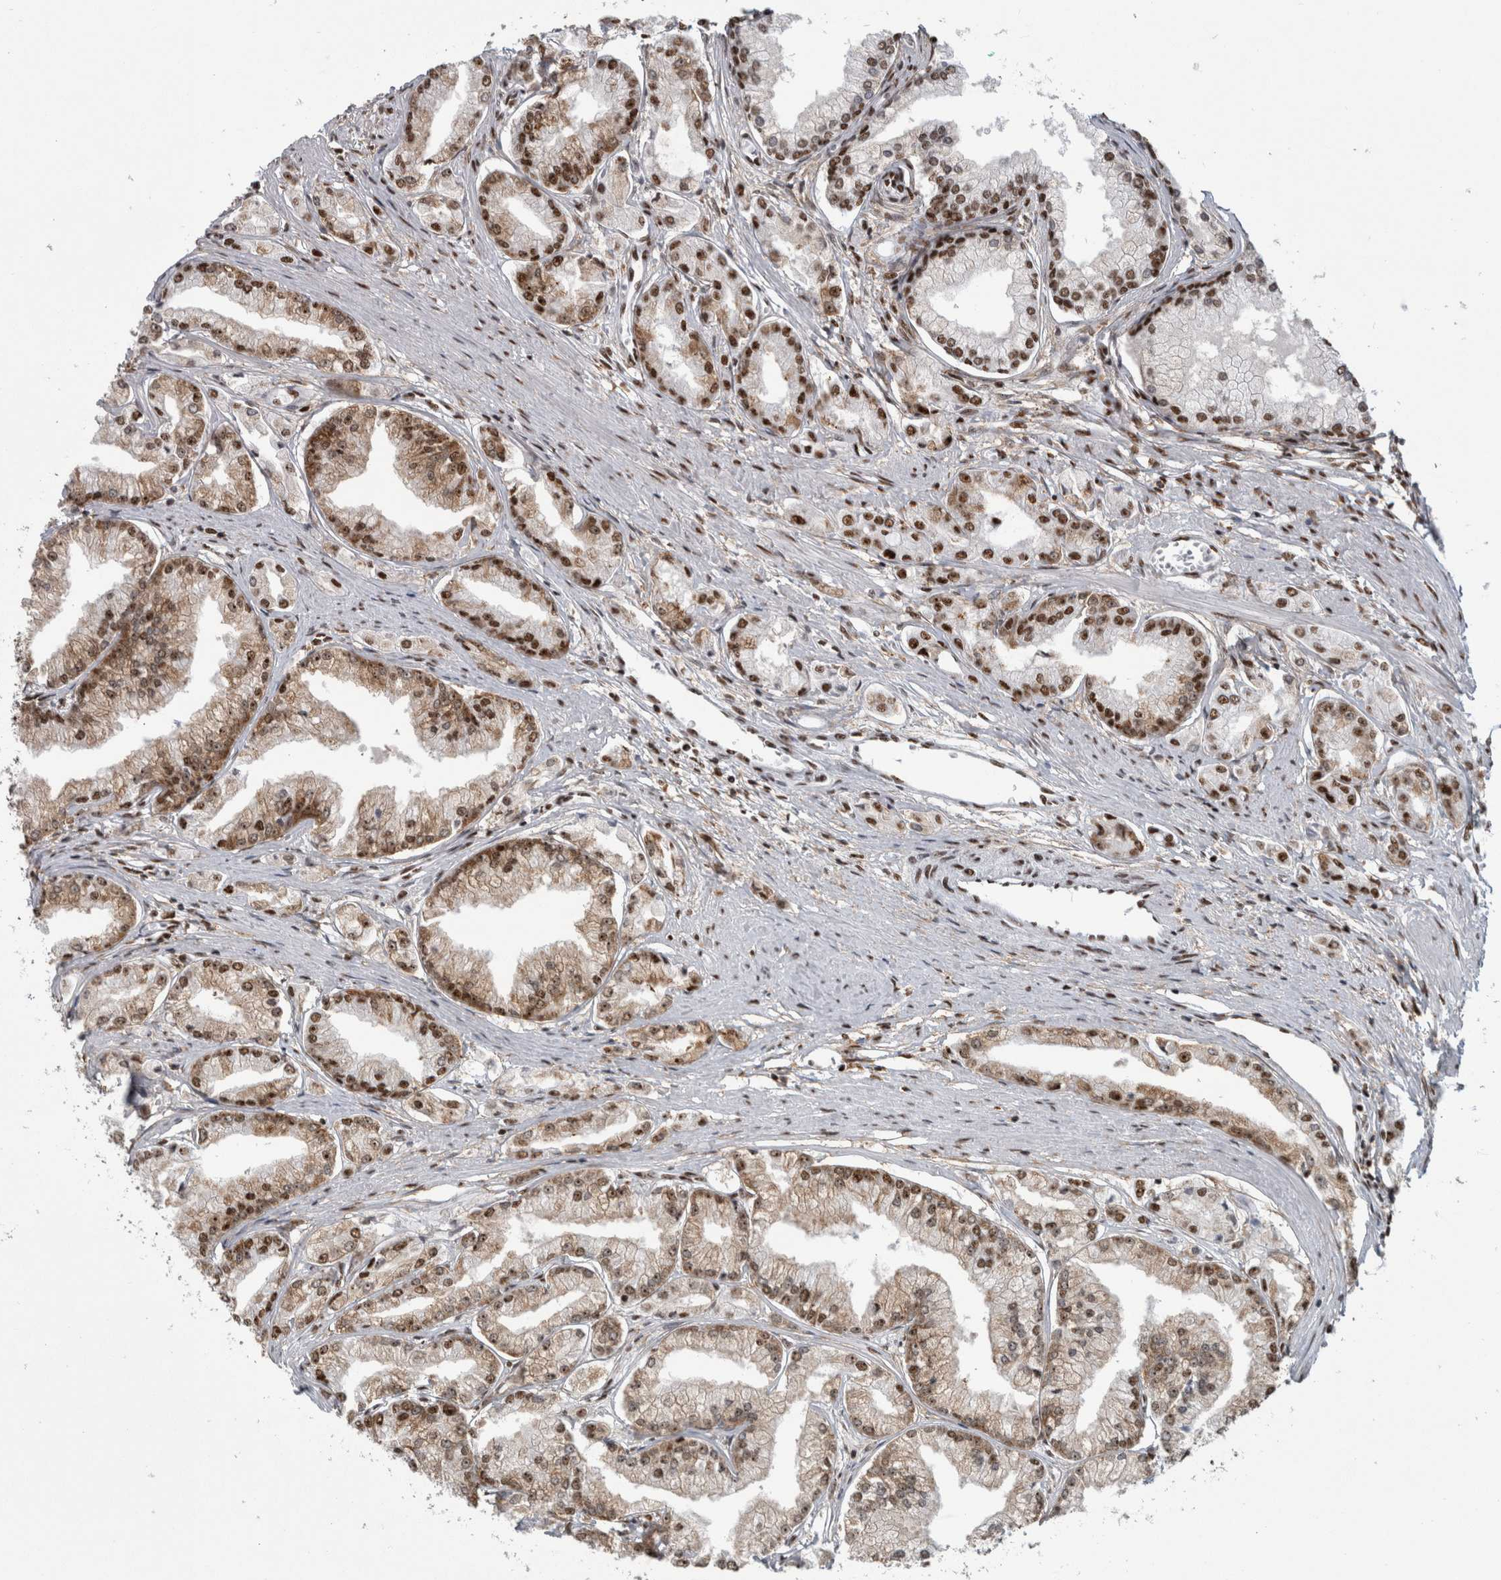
{"staining": {"intensity": "strong", "quantity": ">75%", "location": "cytoplasmic/membranous,nuclear"}, "tissue": "prostate cancer", "cell_type": "Tumor cells", "image_type": "cancer", "snomed": [{"axis": "morphology", "description": "Adenocarcinoma, Low grade"}, {"axis": "topography", "description": "Prostate"}], "caption": "Tumor cells exhibit high levels of strong cytoplasmic/membranous and nuclear staining in about >75% of cells in prostate cancer (low-grade adenocarcinoma).", "gene": "NCL", "patient": {"sex": "male", "age": 52}}